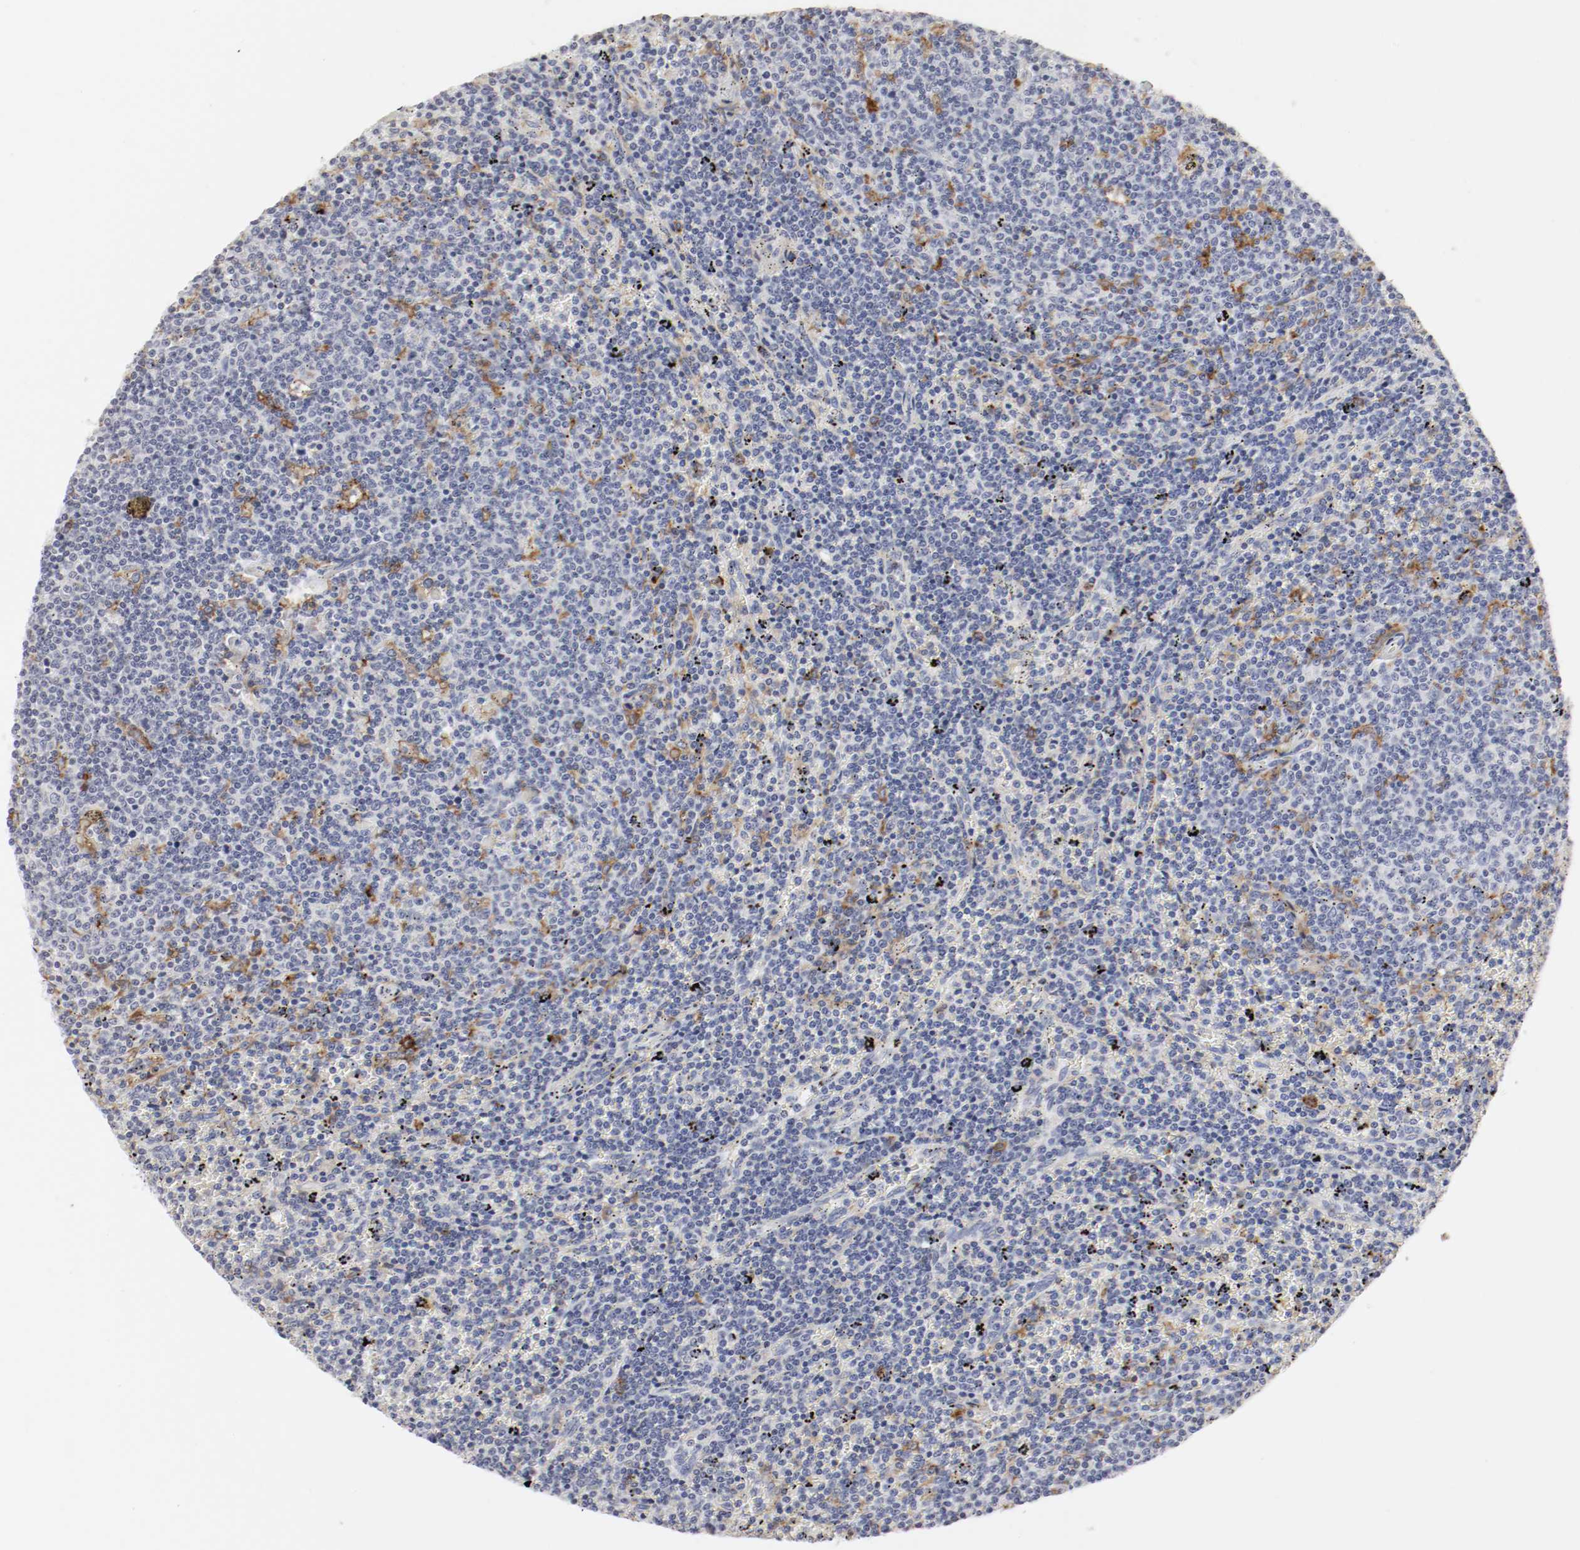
{"staining": {"intensity": "negative", "quantity": "none", "location": "none"}, "tissue": "lymphoma", "cell_type": "Tumor cells", "image_type": "cancer", "snomed": [{"axis": "morphology", "description": "Malignant lymphoma, non-Hodgkin's type, Low grade"}, {"axis": "topography", "description": "Spleen"}], "caption": "Immunohistochemistry (IHC) of human malignant lymphoma, non-Hodgkin's type (low-grade) demonstrates no staining in tumor cells. (DAB immunohistochemistry (IHC) with hematoxylin counter stain).", "gene": "ITGAX", "patient": {"sex": "female", "age": 50}}